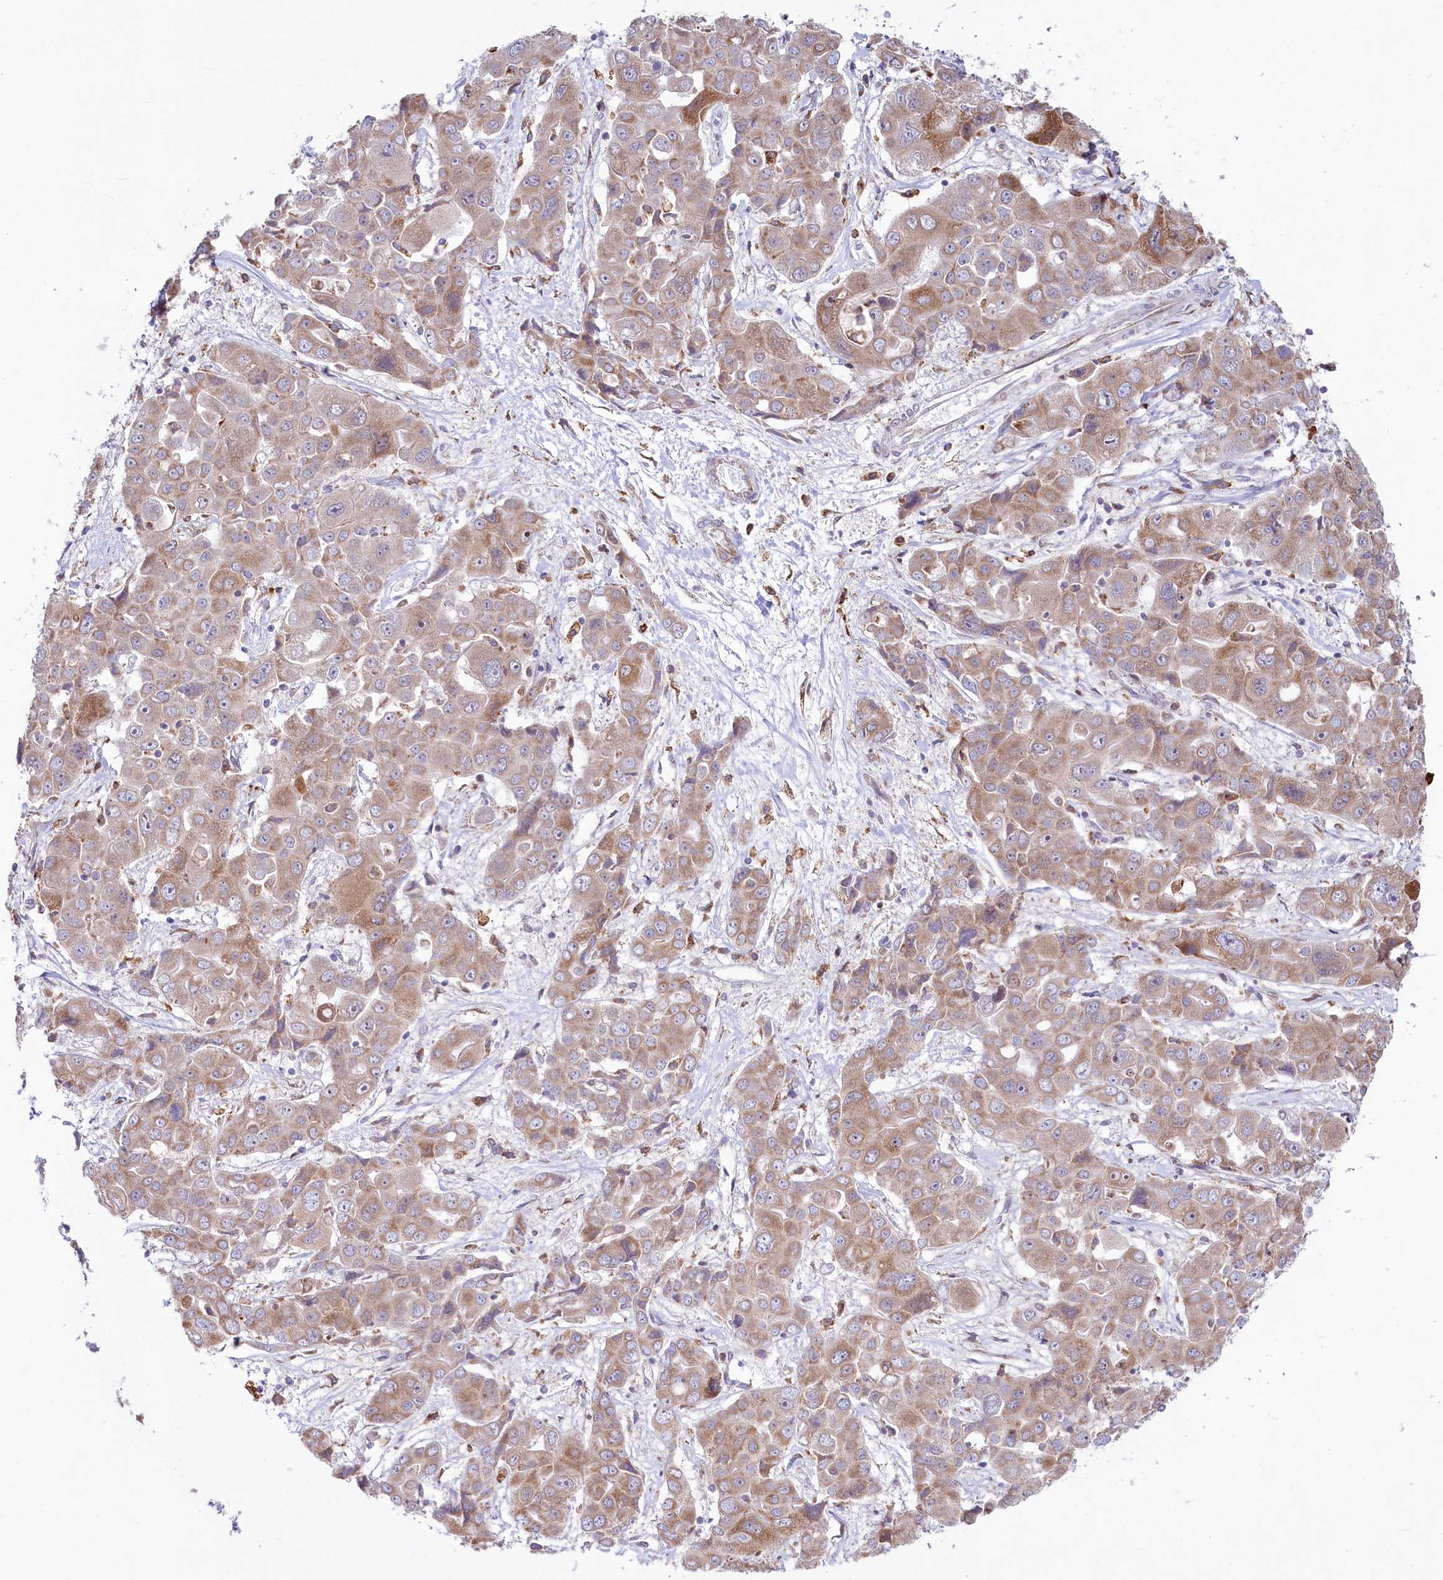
{"staining": {"intensity": "moderate", "quantity": ">75%", "location": "cytoplasmic/membranous"}, "tissue": "liver cancer", "cell_type": "Tumor cells", "image_type": "cancer", "snomed": [{"axis": "morphology", "description": "Cholangiocarcinoma"}, {"axis": "topography", "description": "Liver"}], "caption": "Immunohistochemistry (IHC) photomicrograph of neoplastic tissue: human liver cancer stained using IHC demonstrates medium levels of moderate protein expression localized specifically in the cytoplasmic/membranous of tumor cells, appearing as a cytoplasmic/membranous brown color.", "gene": "CHID1", "patient": {"sex": "male", "age": 67}}